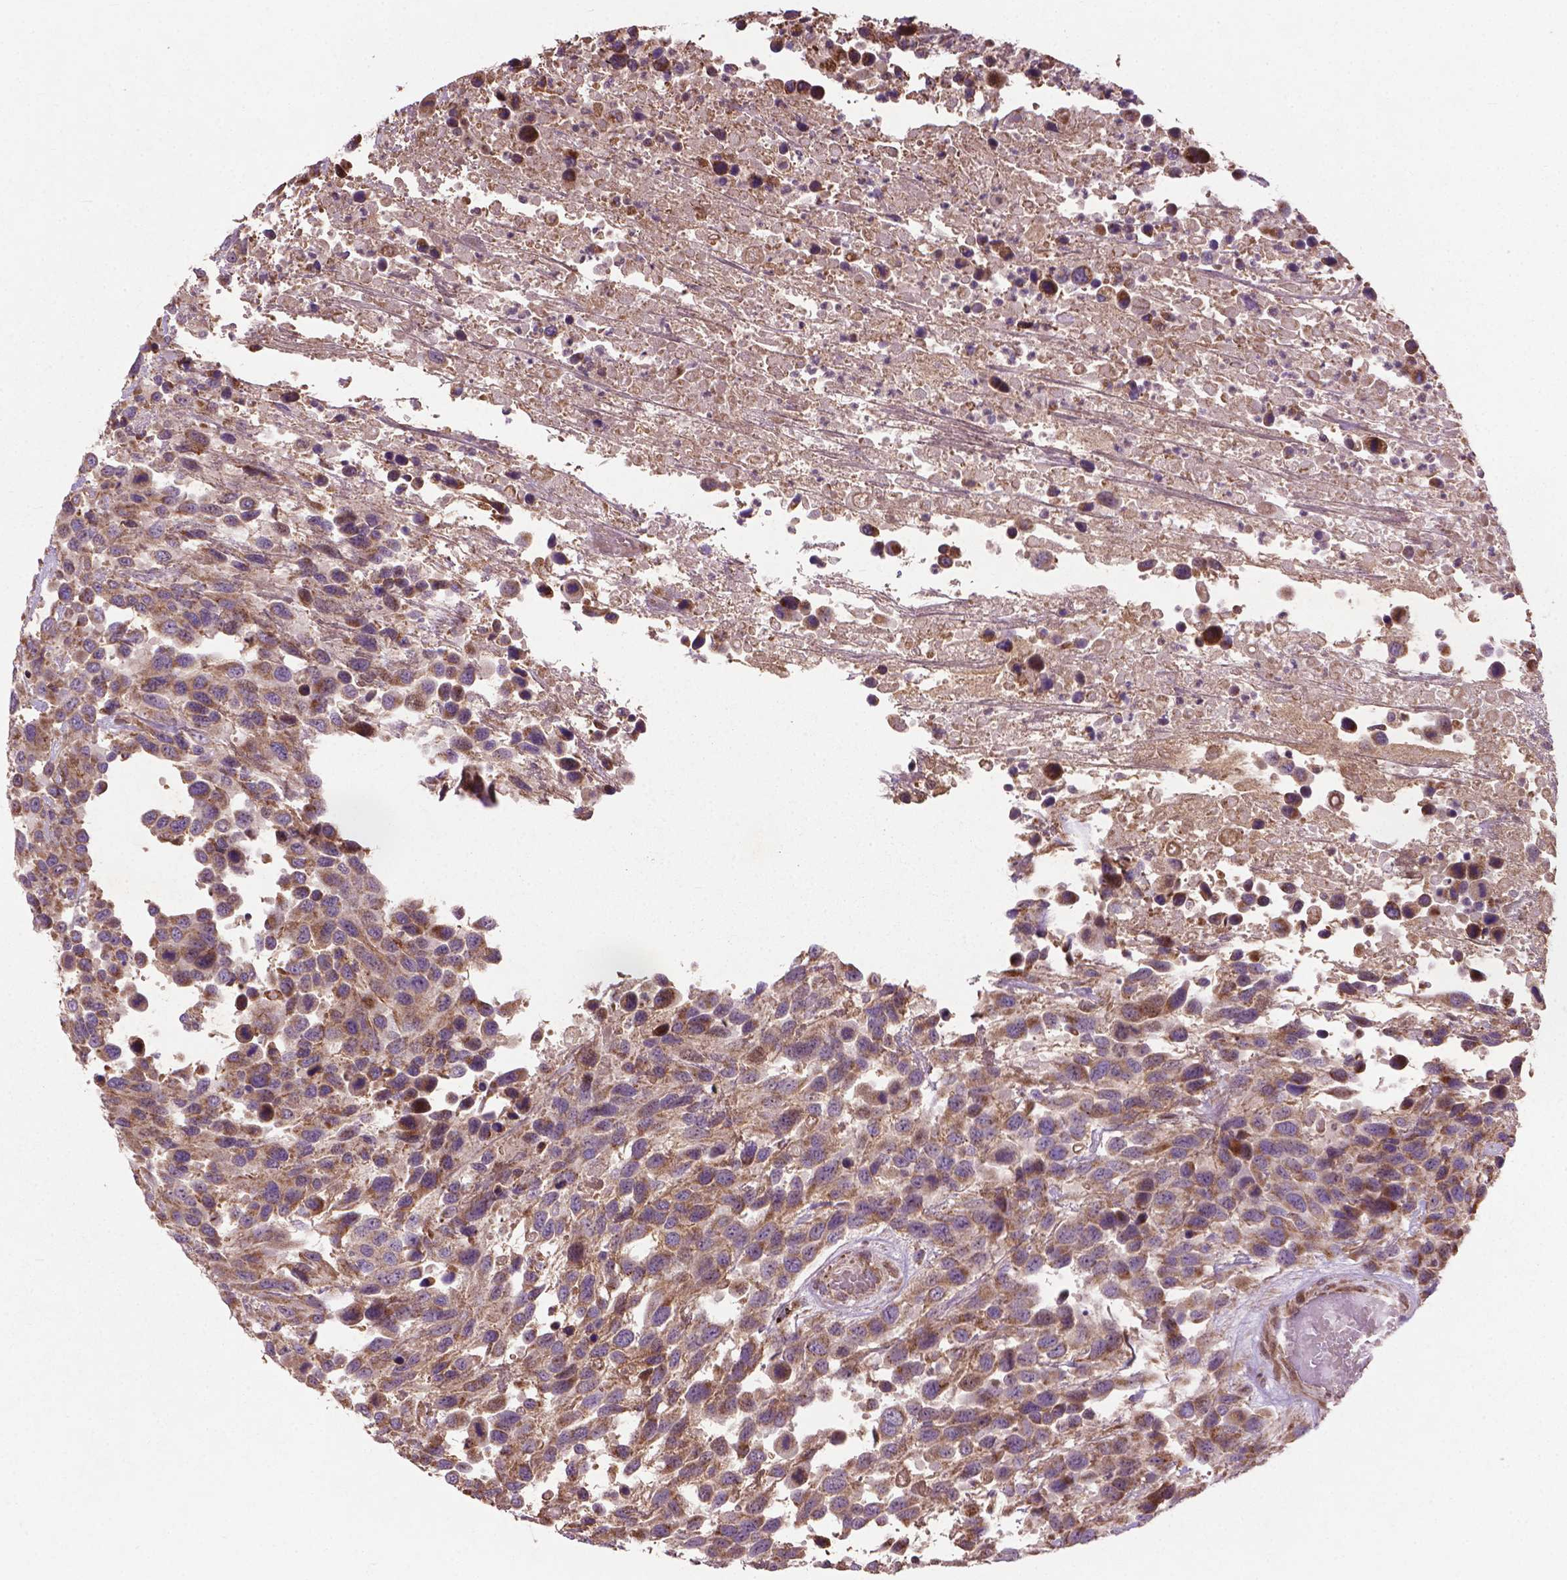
{"staining": {"intensity": "moderate", "quantity": ">75%", "location": "cytoplasmic/membranous"}, "tissue": "urothelial cancer", "cell_type": "Tumor cells", "image_type": "cancer", "snomed": [{"axis": "morphology", "description": "Urothelial carcinoma, High grade"}, {"axis": "topography", "description": "Urinary bladder"}], "caption": "Protein staining displays moderate cytoplasmic/membranous expression in approximately >75% of tumor cells in urothelial cancer.", "gene": "B3GALNT2", "patient": {"sex": "female", "age": 70}}